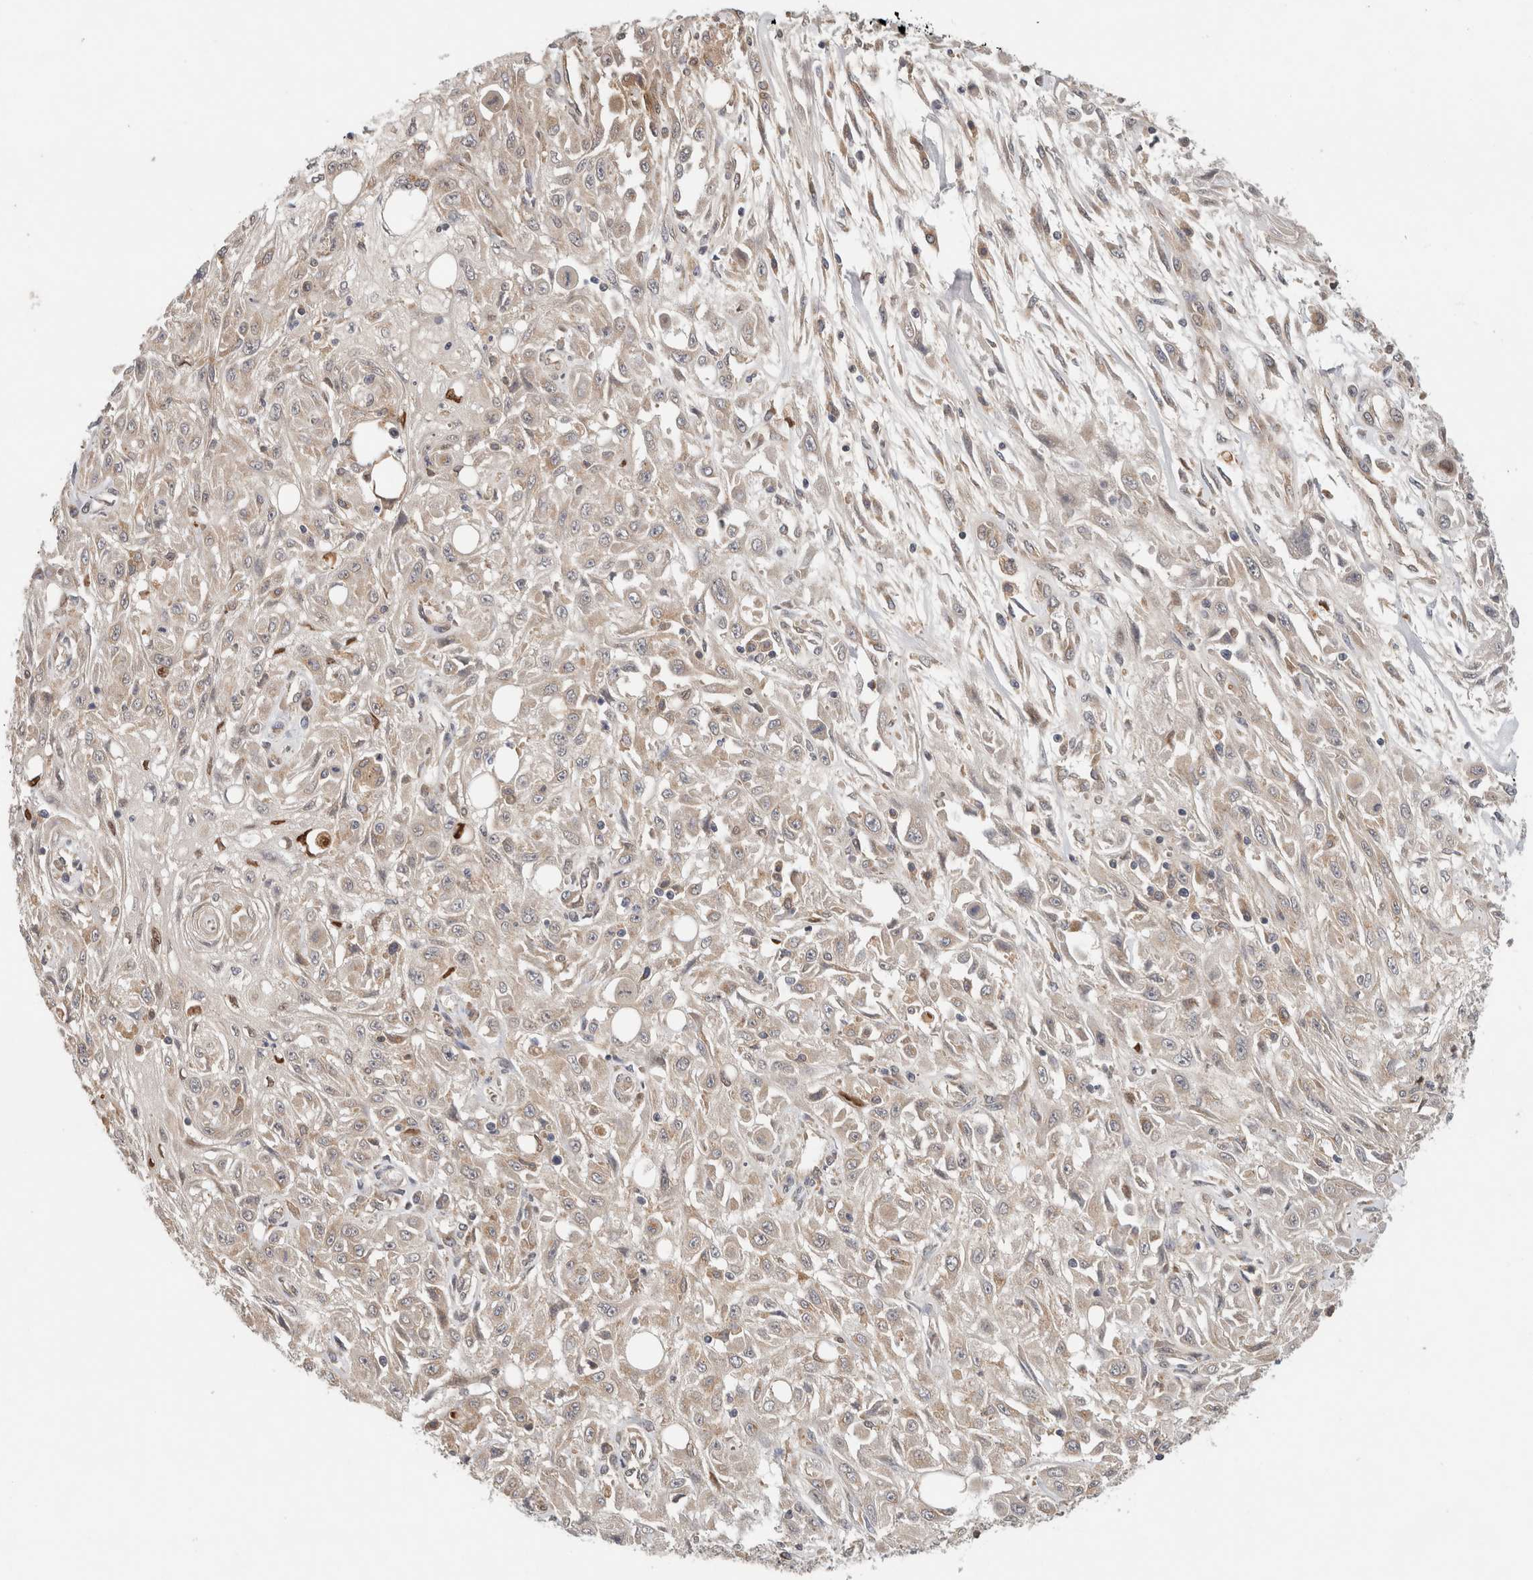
{"staining": {"intensity": "weak", "quantity": "25%-75%", "location": "cytoplasmic/membranous"}, "tissue": "skin cancer", "cell_type": "Tumor cells", "image_type": "cancer", "snomed": [{"axis": "morphology", "description": "Squamous cell carcinoma, NOS"}, {"axis": "morphology", "description": "Squamous cell carcinoma, metastatic, NOS"}, {"axis": "topography", "description": "Skin"}, {"axis": "topography", "description": "Lymph node"}], "caption": "Weak cytoplasmic/membranous protein positivity is present in about 25%-75% of tumor cells in squamous cell carcinoma (skin).", "gene": "SGK1", "patient": {"sex": "male", "age": 75}}